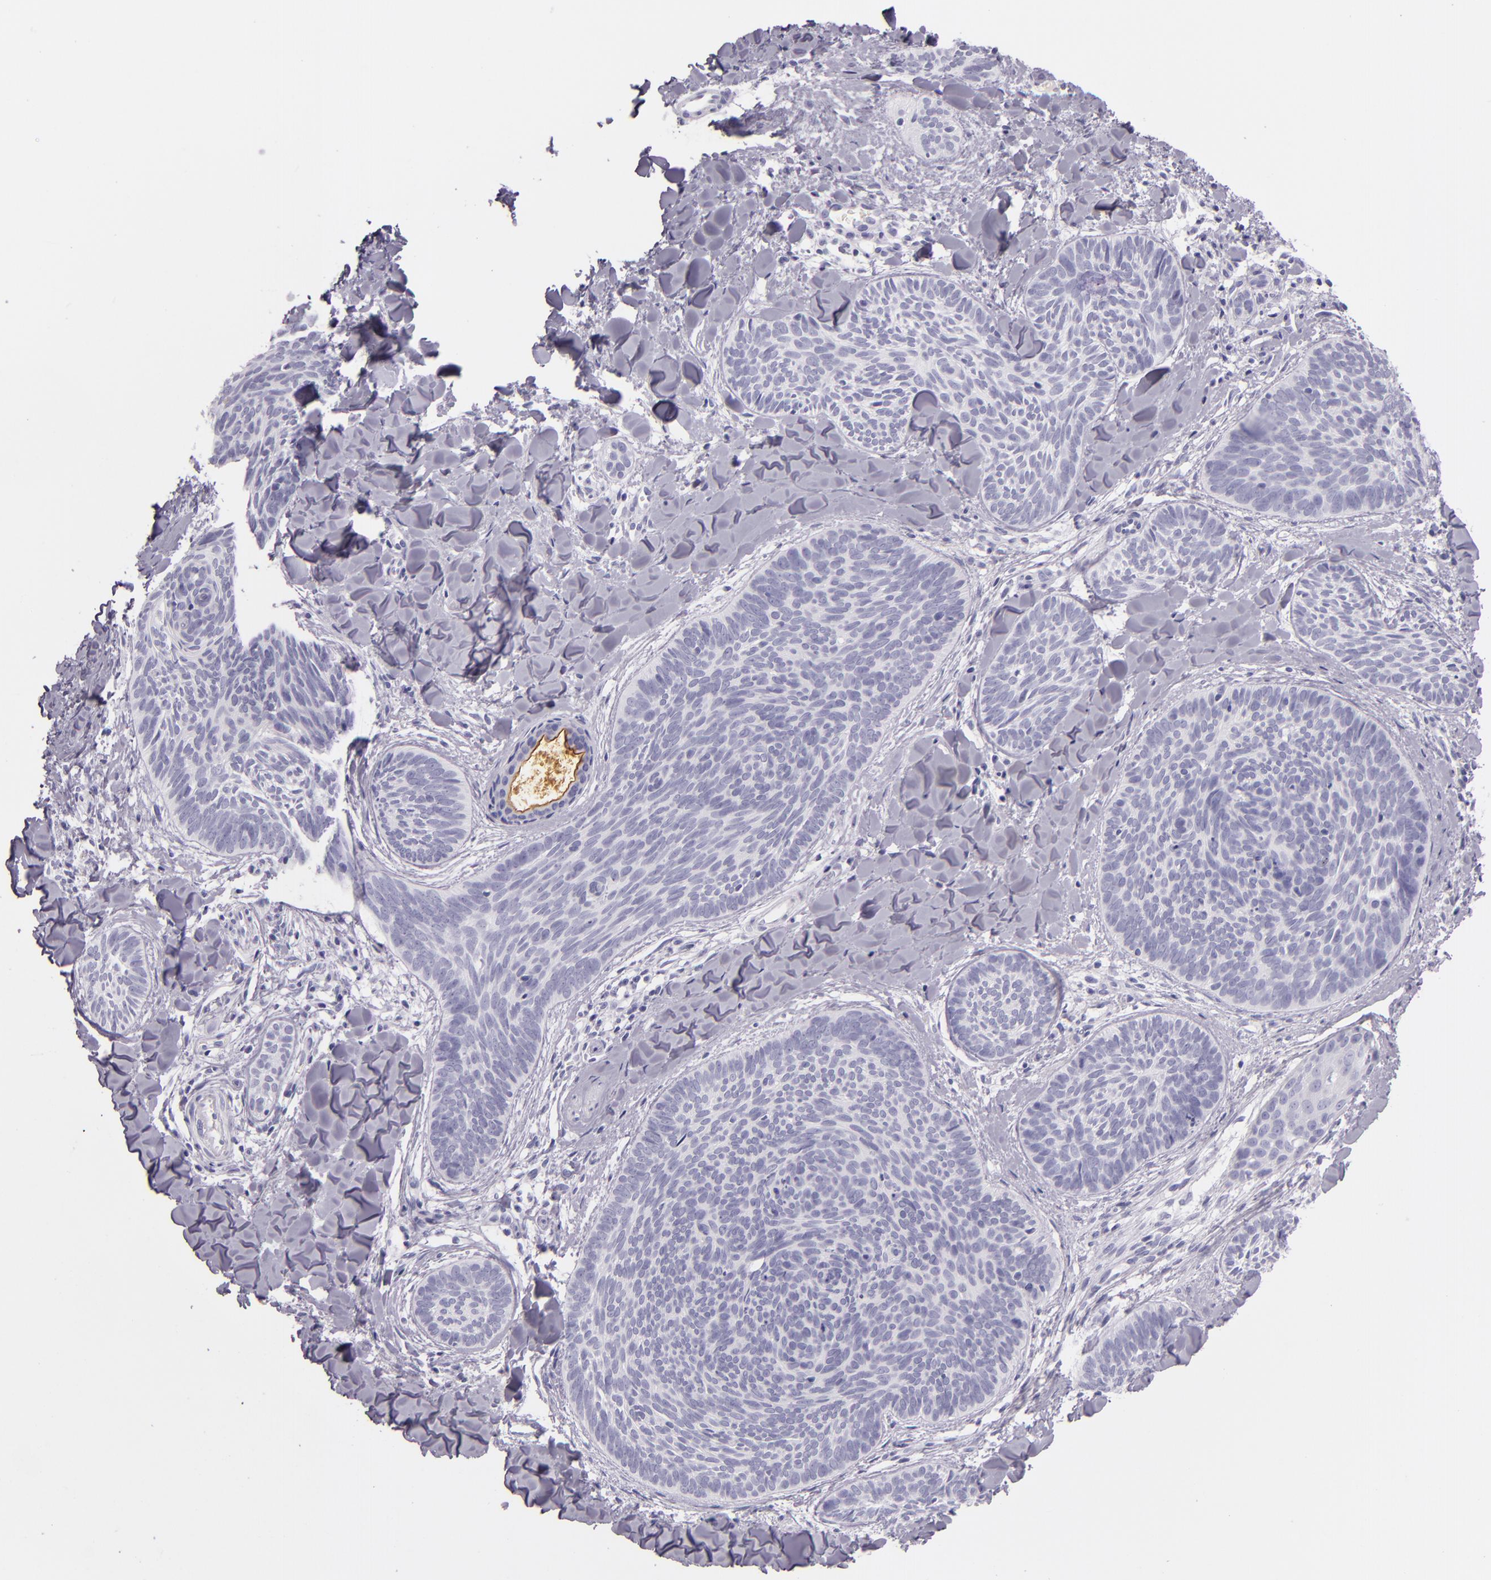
{"staining": {"intensity": "negative", "quantity": "none", "location": "none"}, "tissue": "skin cancer", "cell_type": "Tumor cells", "image_type": "cancer", "snomed": [{"axis": "morphology", "description": "Basal cell carcinoma"}, {"axis": "topography", "description": "Skin"}], "caption": "High magnification brightfield microscopy of skin cancer (basal cell carcinoma) stained with DAB (3,3'-diaminobenzidine) (brown) and counterstained with hematoxylin (blue): tumor cells show no significant expression.", "gene": "CEACAM1", "patient": {"sex": "female", "age": 81}}